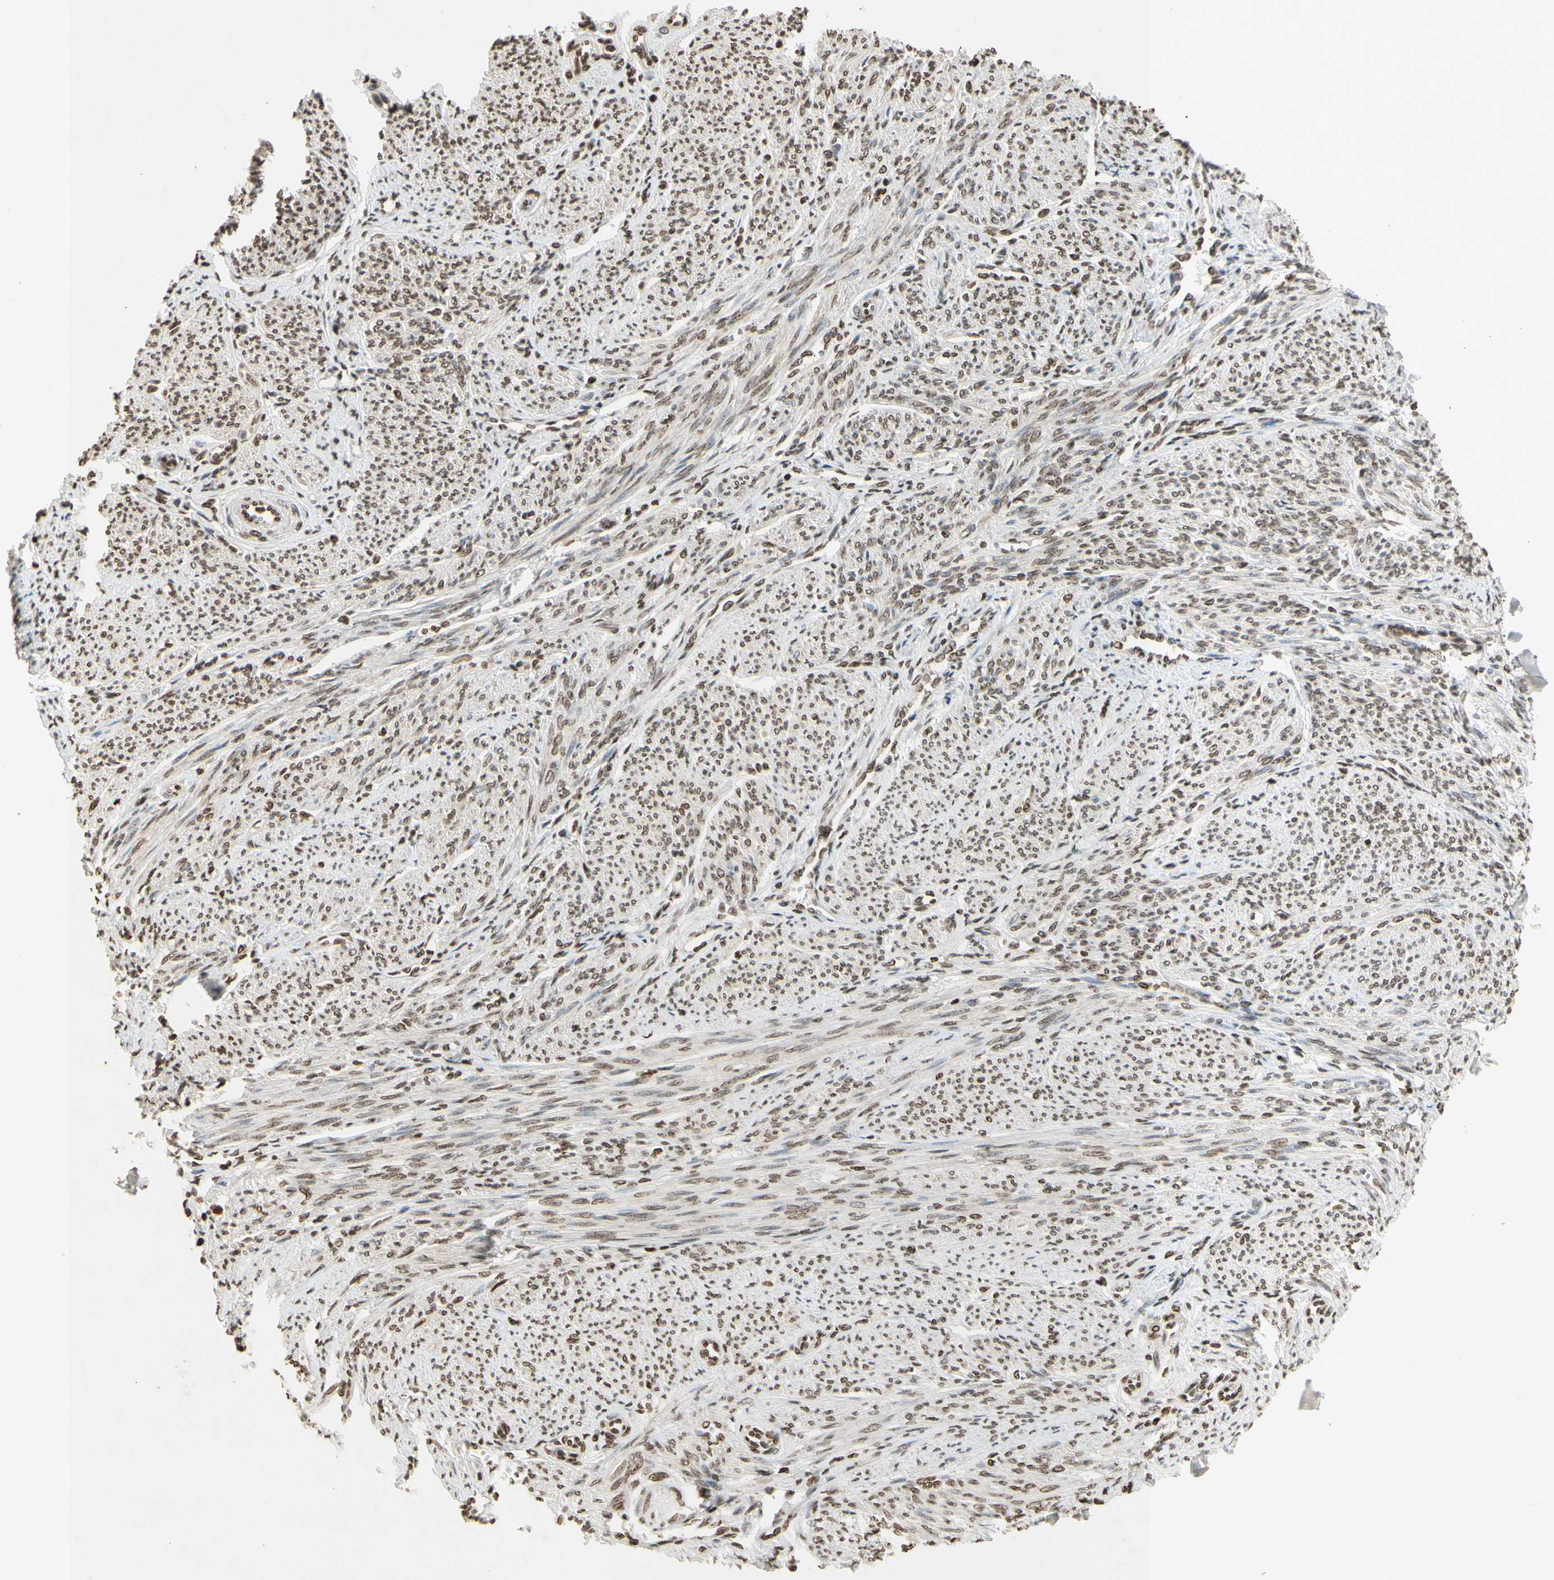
{"staining": {"intensity": "moderate", "quantity": ">75%", "location": "nuclear"}, "tissue": "smooth muscle", "cell_type": "Smooth muscle cells", "image_type": "normal", "snomed": [{"axis": "morphology", "description": "Normal tissue, NOS"}, {"axis": "topography", "description": "Smooth muscle"}], "caption": "Smooth muscle cells reveal moderate nuclear positivity in about >75% of cells in benign smooth muscle.", "gene": "RORA", "patient": {"sex": "female", "age": 65}}